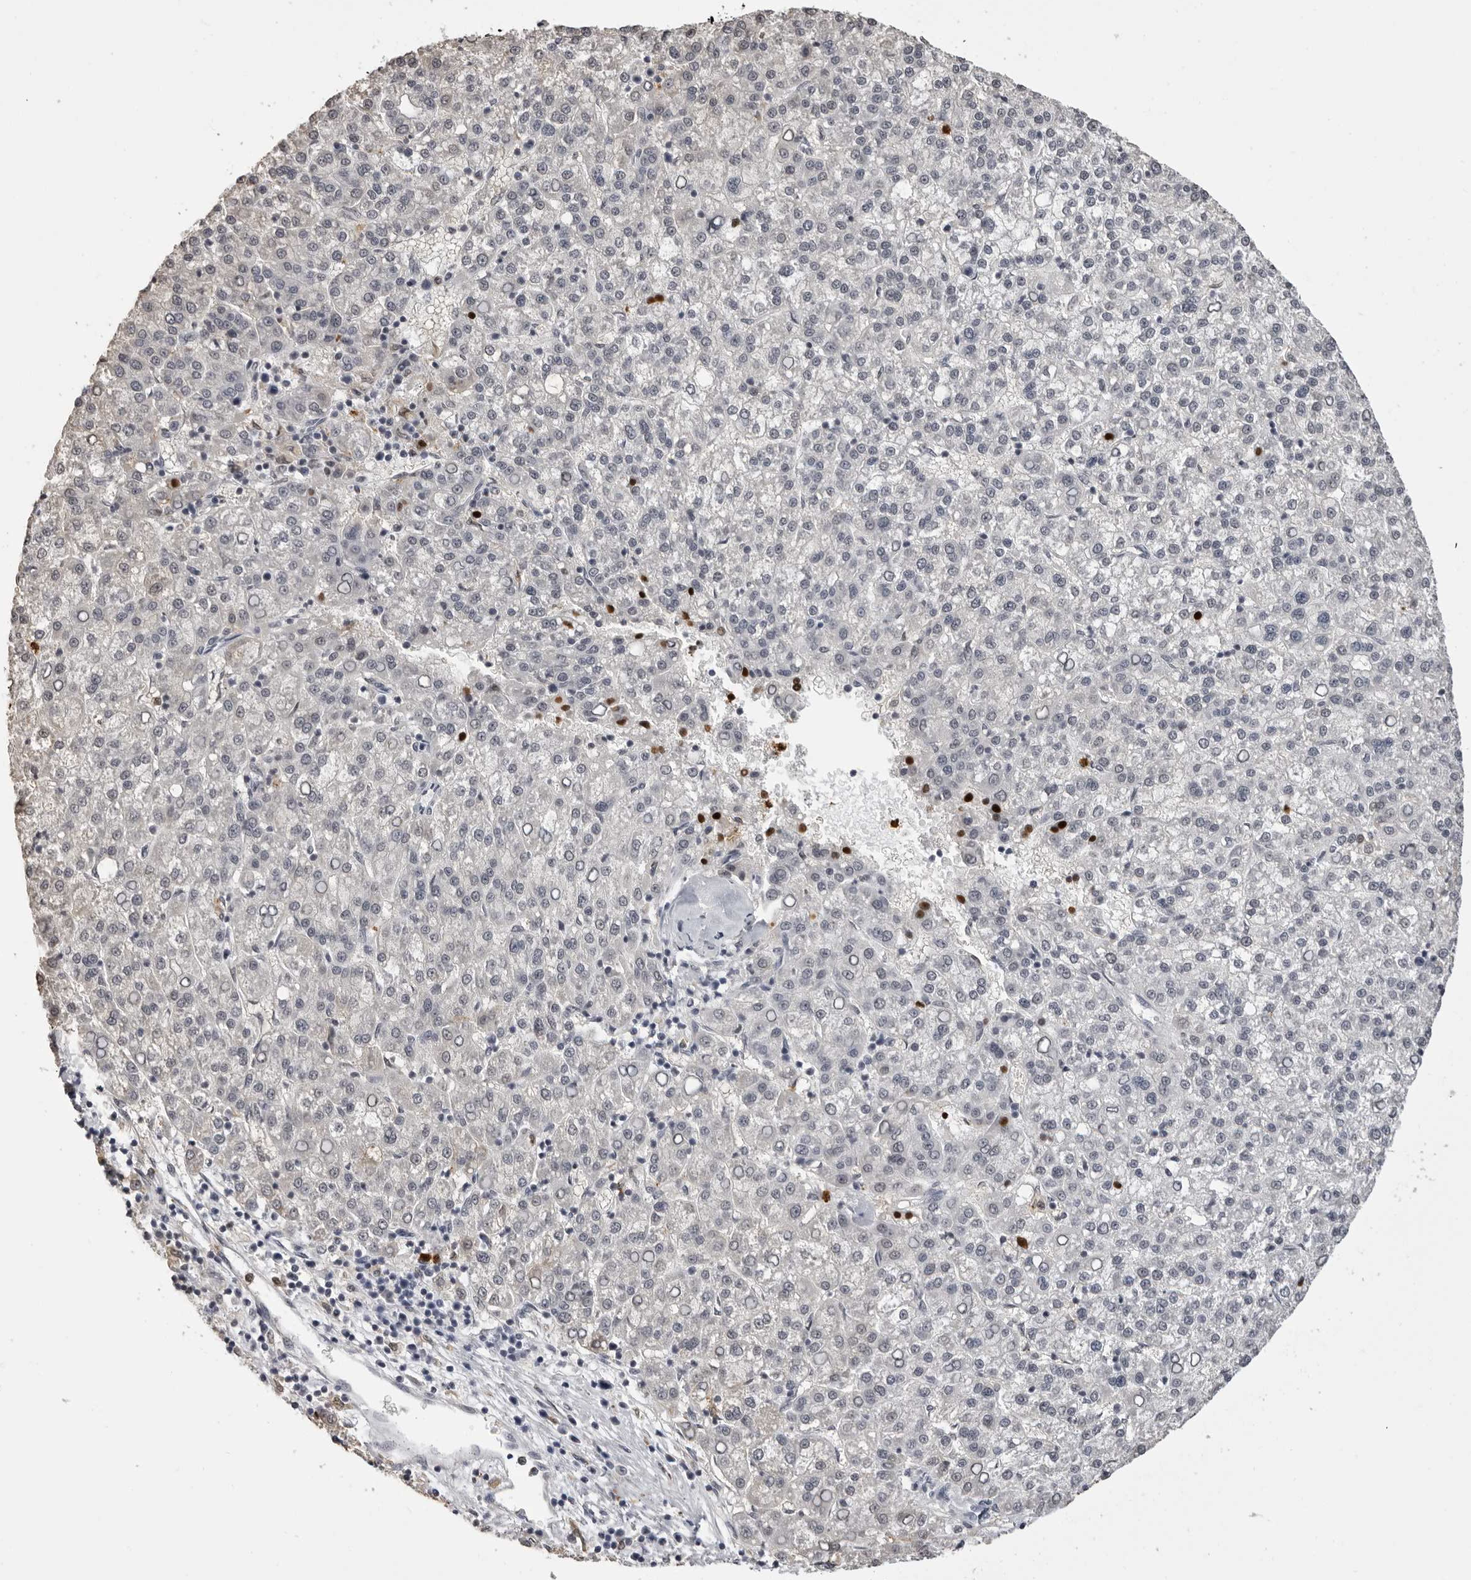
{"staining": {"intensity": "negative", "quantity": "none", "location": "none"}, "tissue": "liver cancer", "cell_type": "Tumor cells", "image_type": "cancer", "snomed": [{"axis": "morphology", "description": "Carcinoma, Hepatocellular, NOS"}, {"axis": "topography", "description": "Liver"}], "caption": "IHC image of human liver hepatocellular carcinoma stained for a protein (brown), which demonstrates no staining in tumor cells.", "gene": "IL31", "patient": {"sex": "female", "age": 58}}